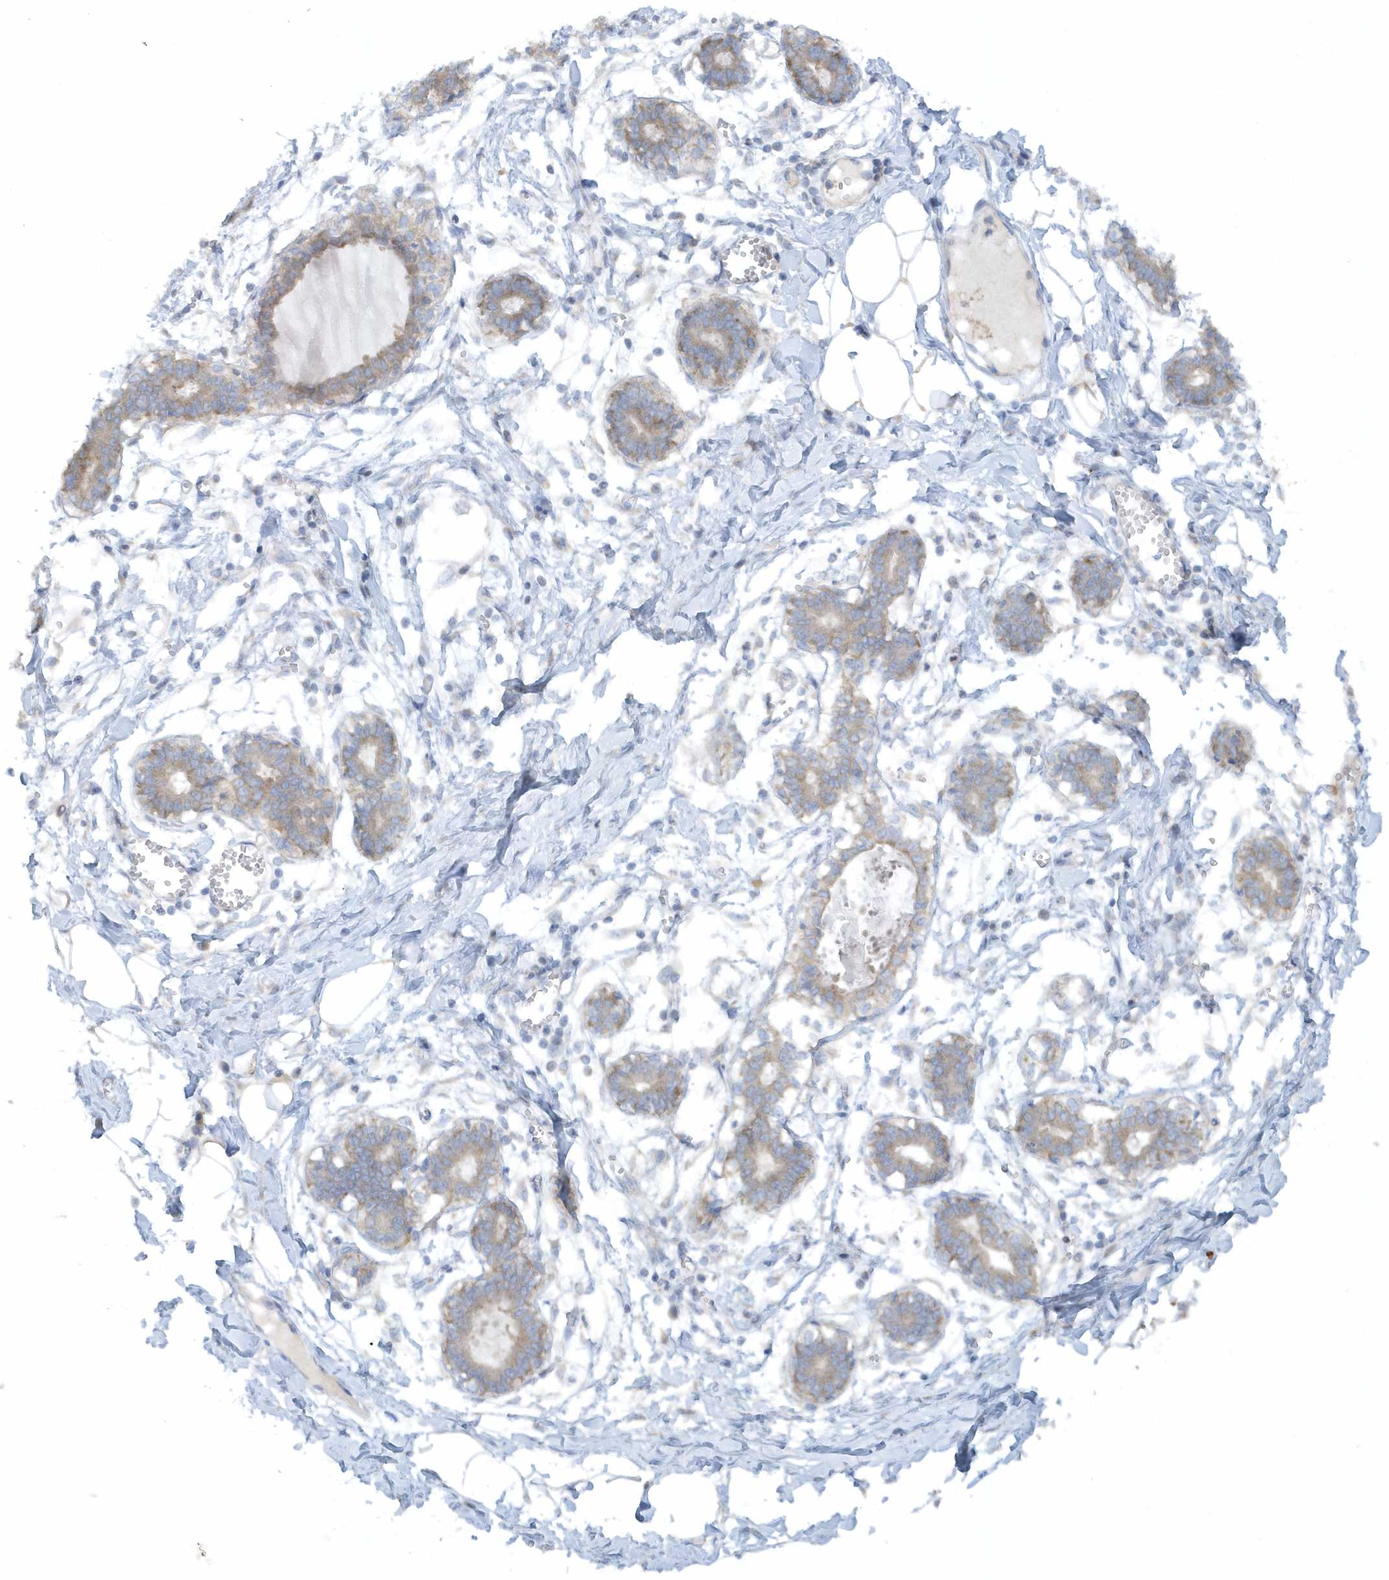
{"staining": {"intensity": "weak", "quantity": "25%-75%", "location": "cytoplasmic/membranous"}, "tissue": "breast", "cell_type": "Adipocytes", "image_type": "normal", "snomed": [{"axis": "morphology", "description": "Normal tissue, NOS"}, {"axis": "topography", "description": "Breast"}], "caption": "The histopathology image reveals staining of normal breast, revealing weak cytoplasmic/membranous protein positivity (brown color) within adipocytes. (brown staining indicates protein expression, while blue staining denotes nuclei).", "gene": "CNOT10", "patient": {"sex": "female", "age": 27}}